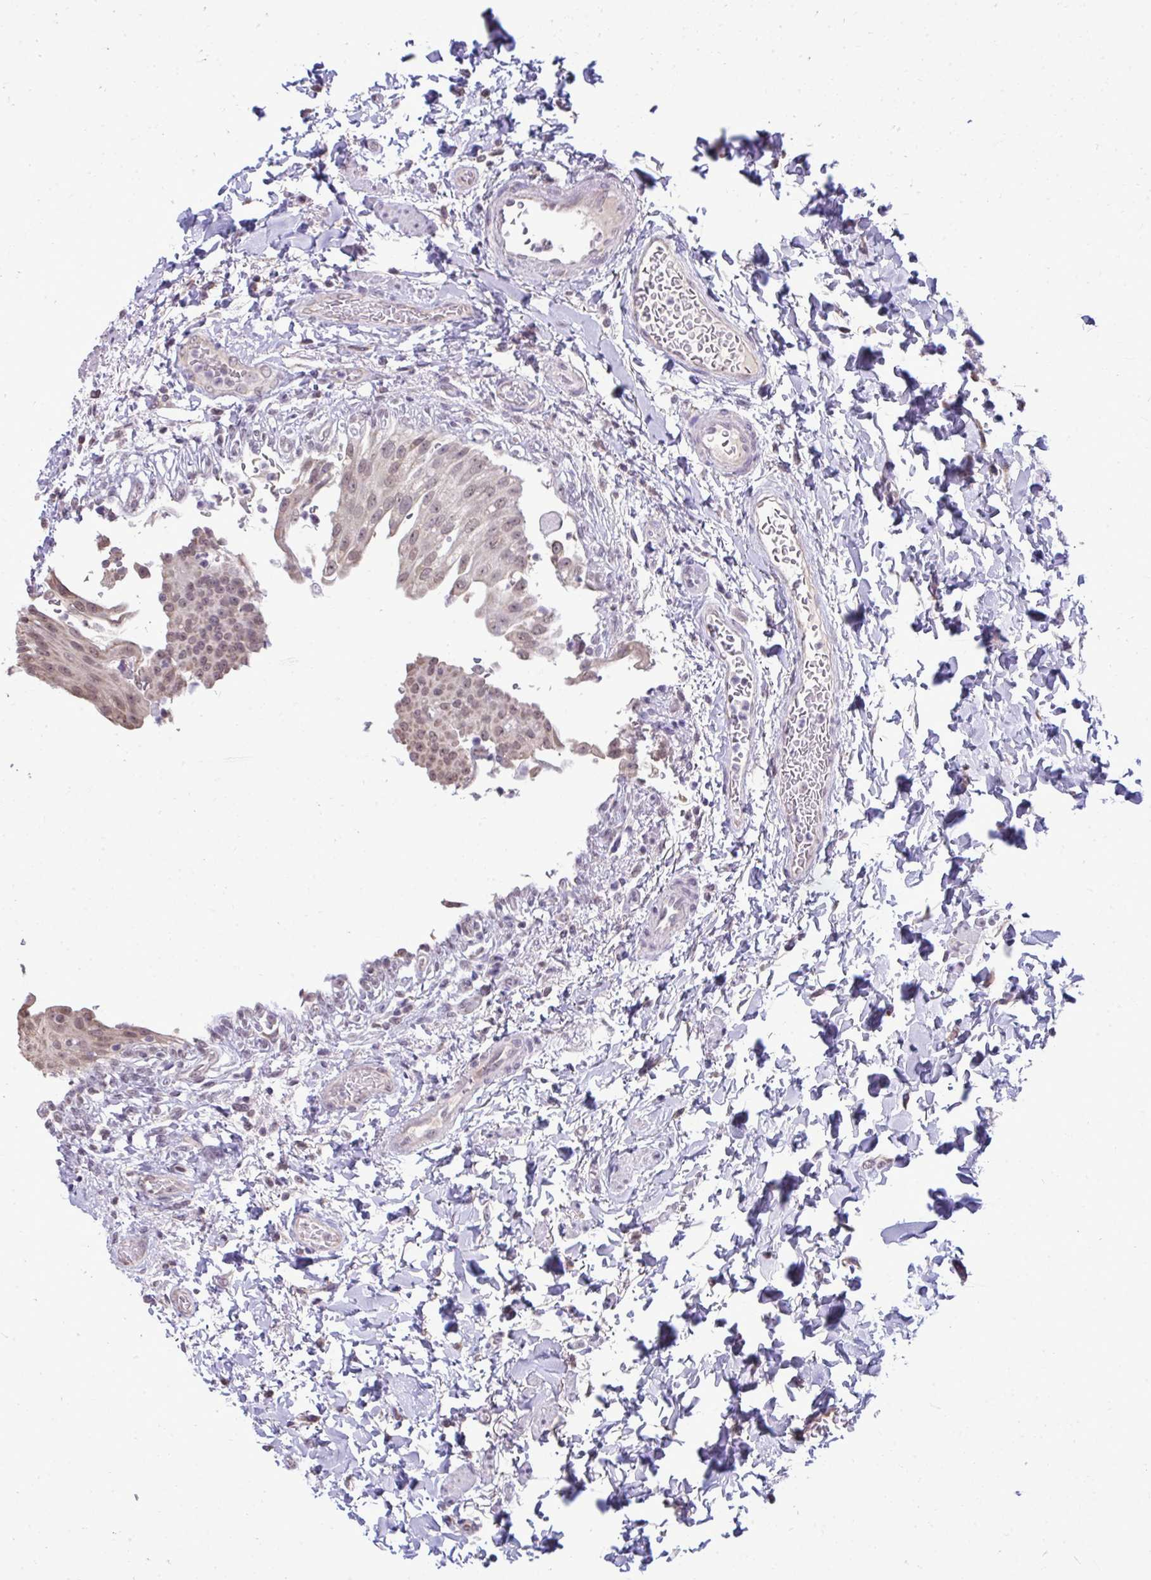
{"staining": {"intensity": "weak", "quantity": "25%-75%", "location": "nuclear"}, "tissue": "urinary bladder", "cell_type": "Urothelial cells", "image_type": "normal", "snomed": [{"axis": "morphology", "description": "Normal tissue, NOS"}, {"axis": "topography", "description": "Urinary bladder"}, {"axis": "topography", "description": "Peripheral nerve tissue"}], "caption": "DAB (3,3'-diaminobenzidine) immunohistochemical staining of unremarkable urinary bladder demonstrates weak nuclear protein positivity in about 25%-75% of urothelial cells.", "gene": "NPPA", "patient": {"sex": "female", "age": 60}}